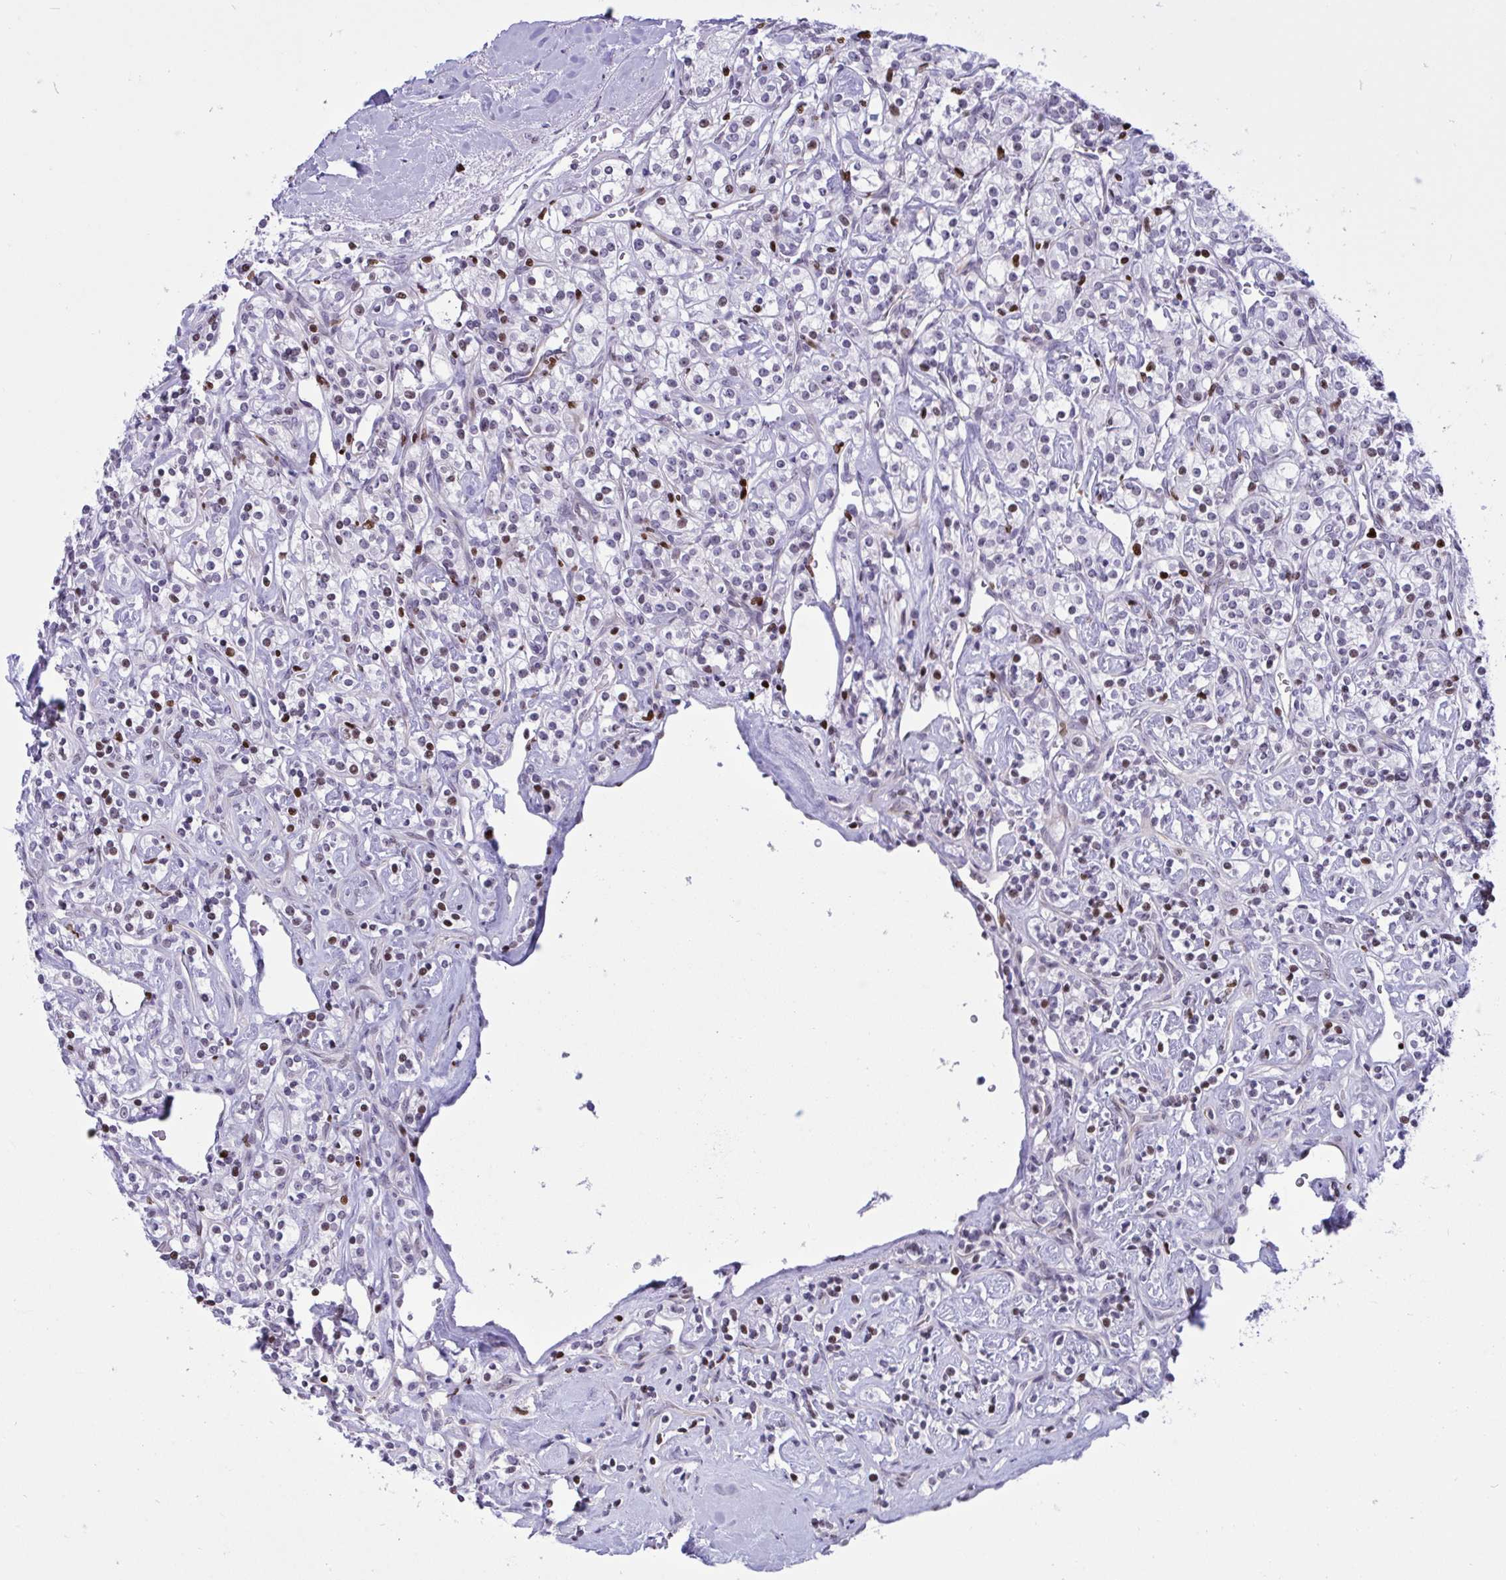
{"staining": {"intensity": "moderate", "quantity": "<25%", "location": "nuclear"}, "tissue": "renal cancer", "cell_type": "Tumor cells", "image_type": "cancer", "snomed": [{"axis": "morphology", "description": "Adenocarcinoma, NOS"}, {"axis": "topography", "description": "Kidney"}], "caption": "Adenocarcinoma (renal) stained with a brown dye shows moderate nuclear positive positivity in approximately <25% of tumor cells.", "gene": "HMGB2", "patient": {"sex": "male", "age": 77}}